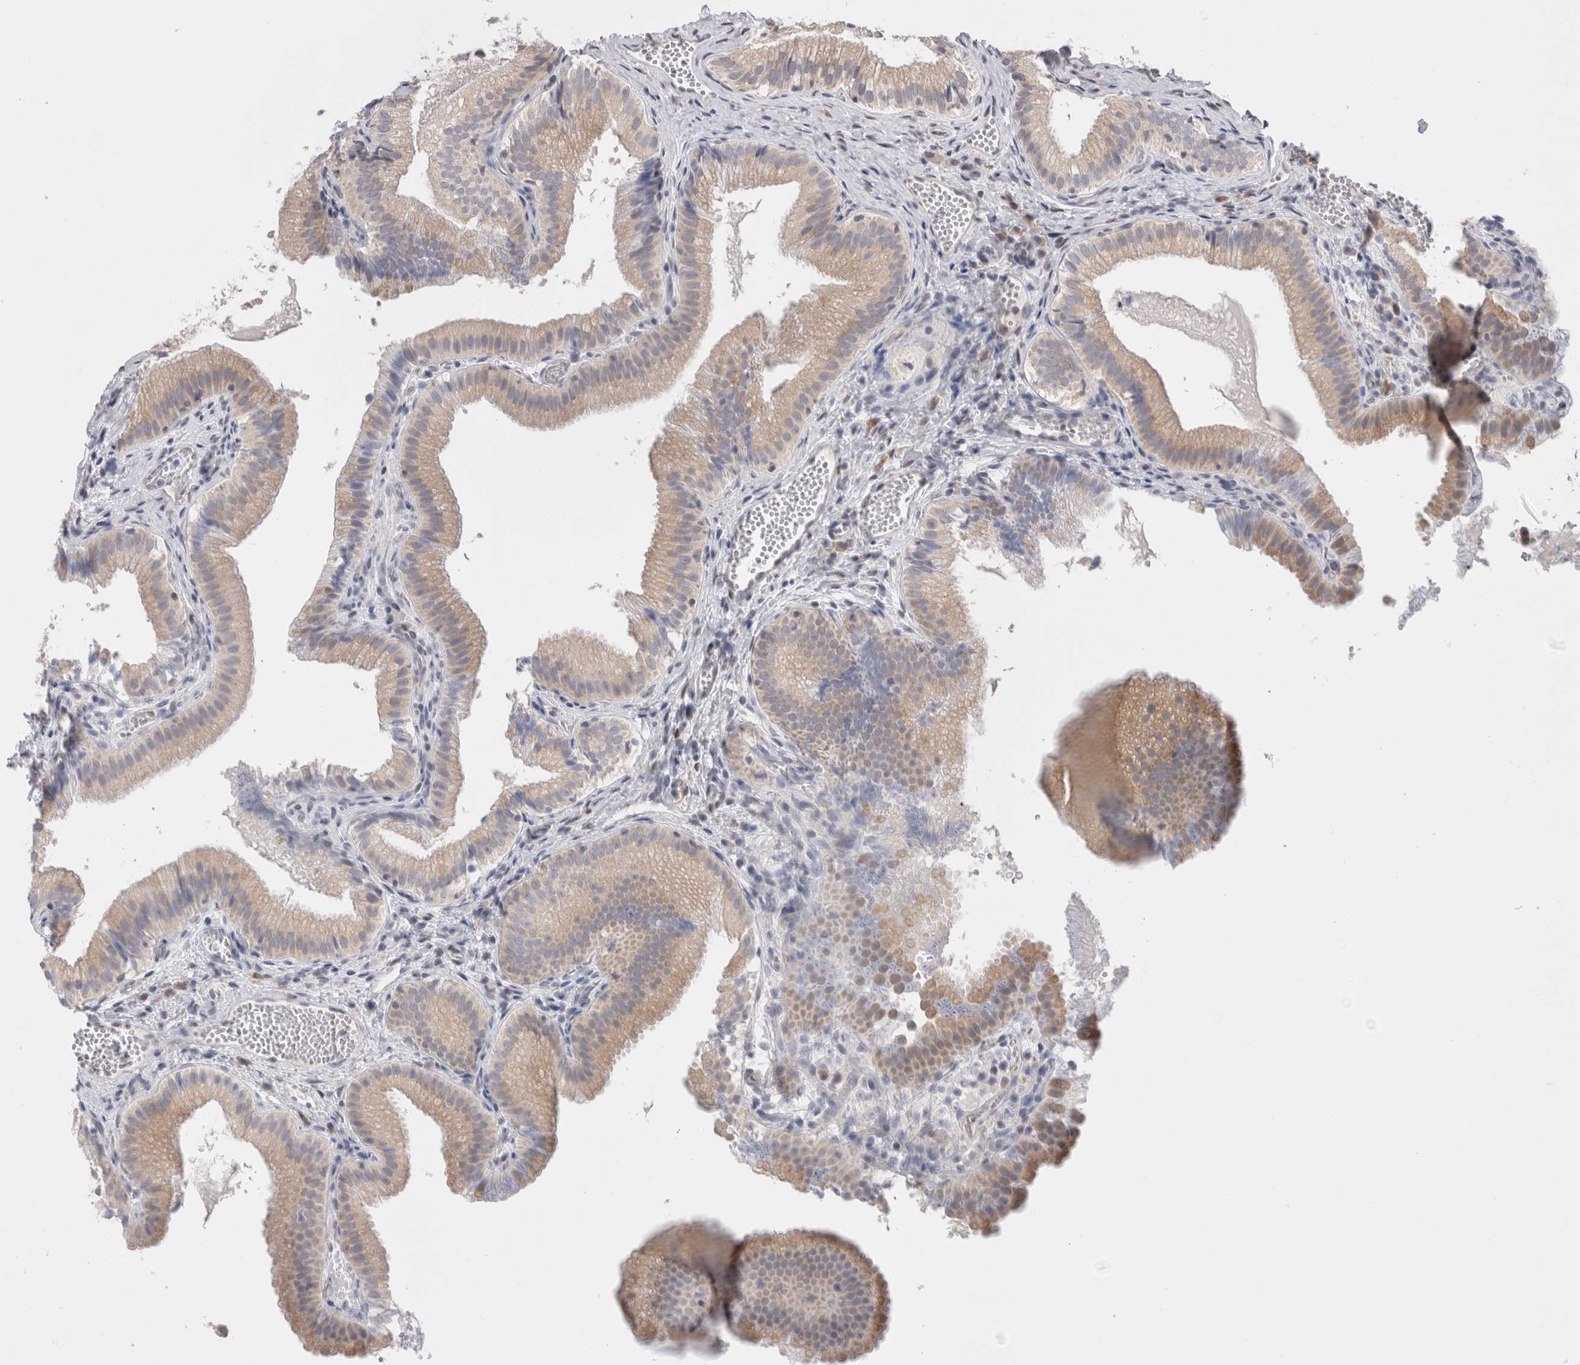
{"staining": {"intensity": "weak", "quantity": "25%-75%", "location": "cytoplasmic/membranous"}, "tissue": "gallbladder", "cell_type": "Glandular cells", "image_type": "normal", "snomed": [{"axis": "morphology", "description": "Normal tissue, NOS"}, {"axis": "topography", "description": "Gallbladder"}], "caption": "Immunohistochemical staining of benign human gallbladder shows 25%-75% levels of weak cytoplasmic/membranous protein positivity in approximately 25%-75% of glandular cells.", "gene": "VCPIP1", "patient": {"sex": "female", "age": 30}}